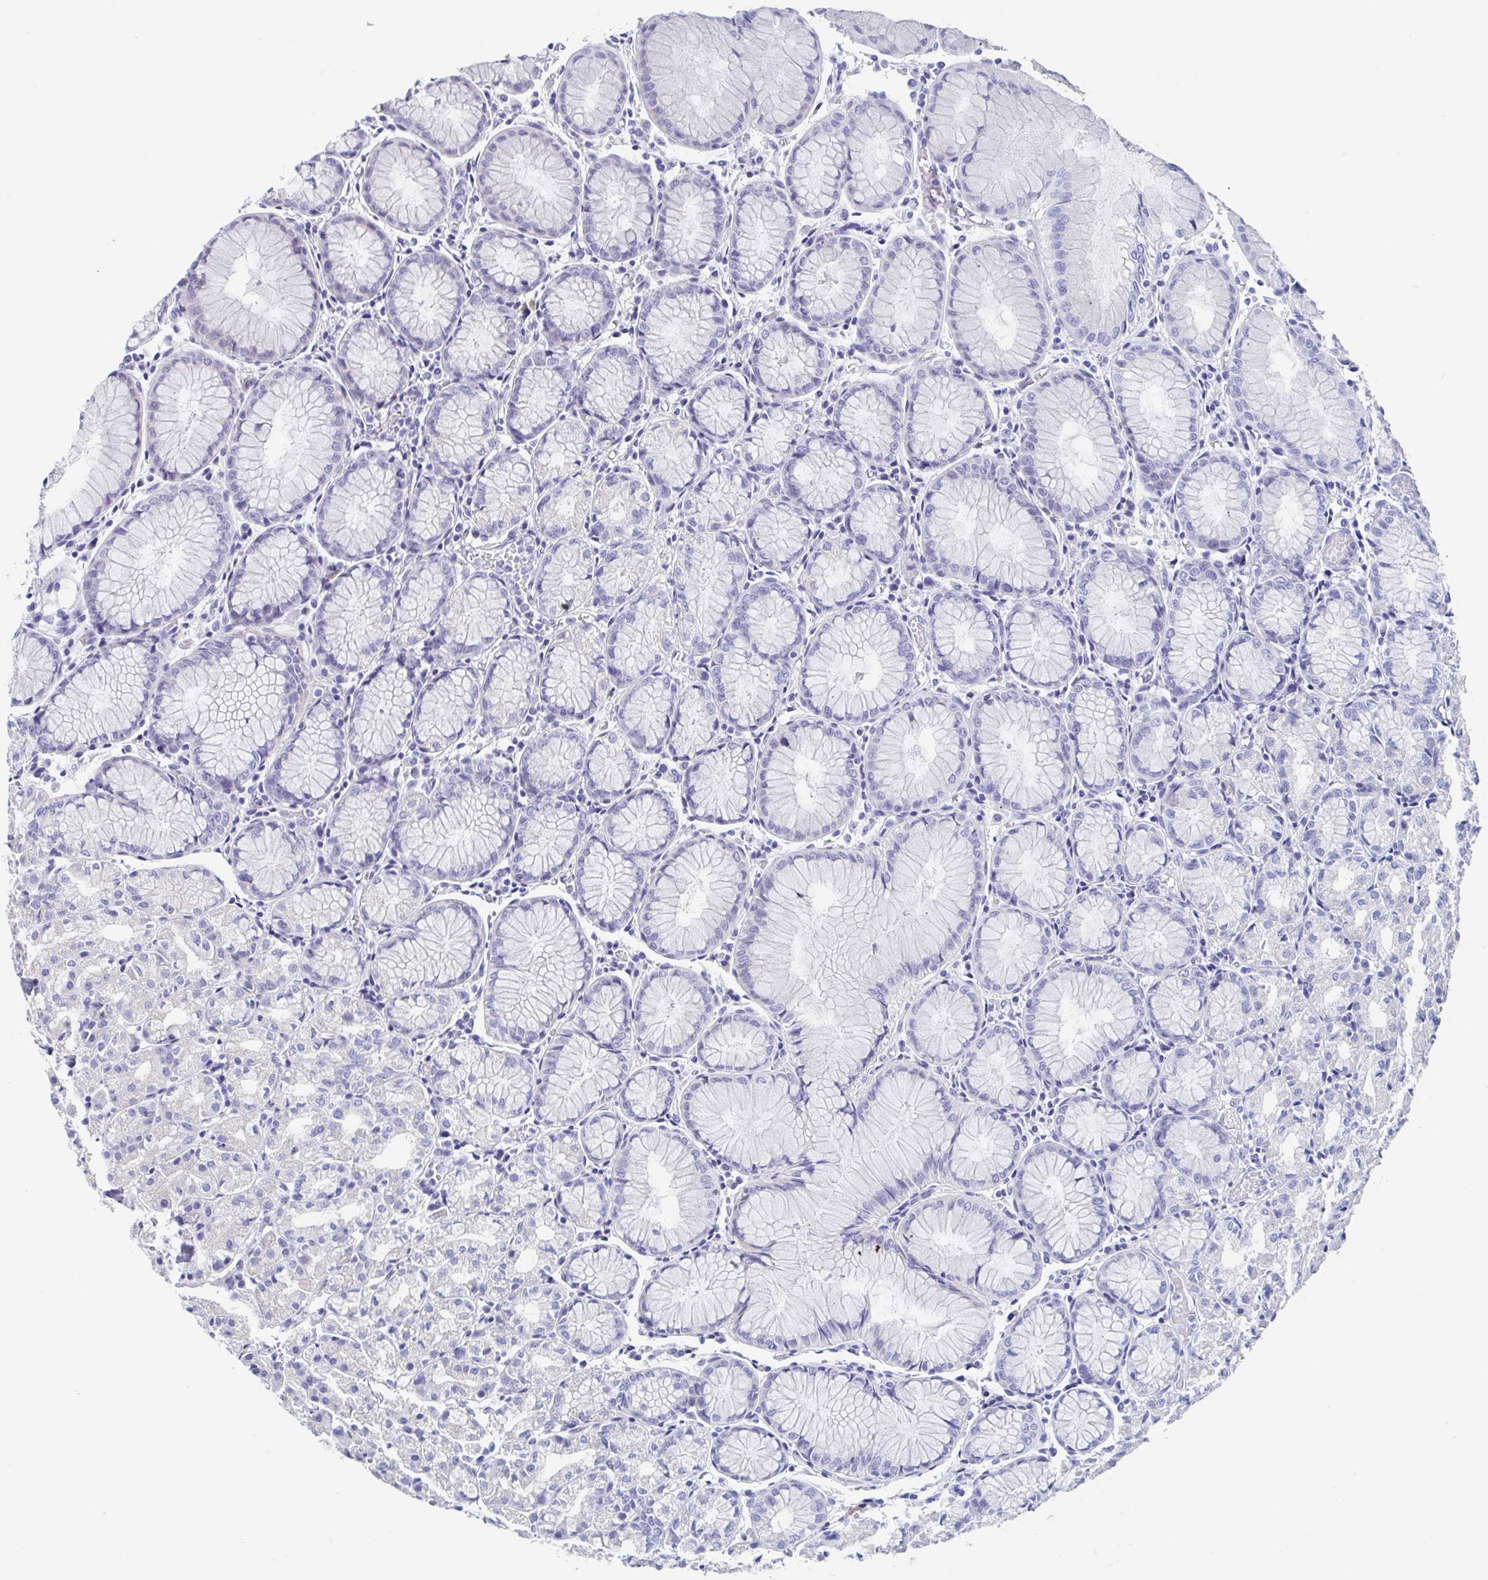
{"staining": {"intensity": "negative", "quantity": "none", "location": "none"}, "tissue": "stomach", "cell_type": "Glandular cells", "image_type": "normal", "snomed": [{"axis": "morphology", "description": "Normal tissue, NOS"}, {"axis": "topography", "description": "Stomach"}], "caption": "This photomicrograph is of normal stomach stained with immunohistochemistry (IHC) to label a protein in brown with the nuclei are counter-stained blue. There is no expression in glandular cells. Brightfield microscopy of immunohistochemistry stained with DAB (3,3'-diaminobenzidine) (brown) and hematoxylin (blue), captured at high magnification.", "gene": "SHCBP1L", "patient": {"sex": "female", "age": 57}}